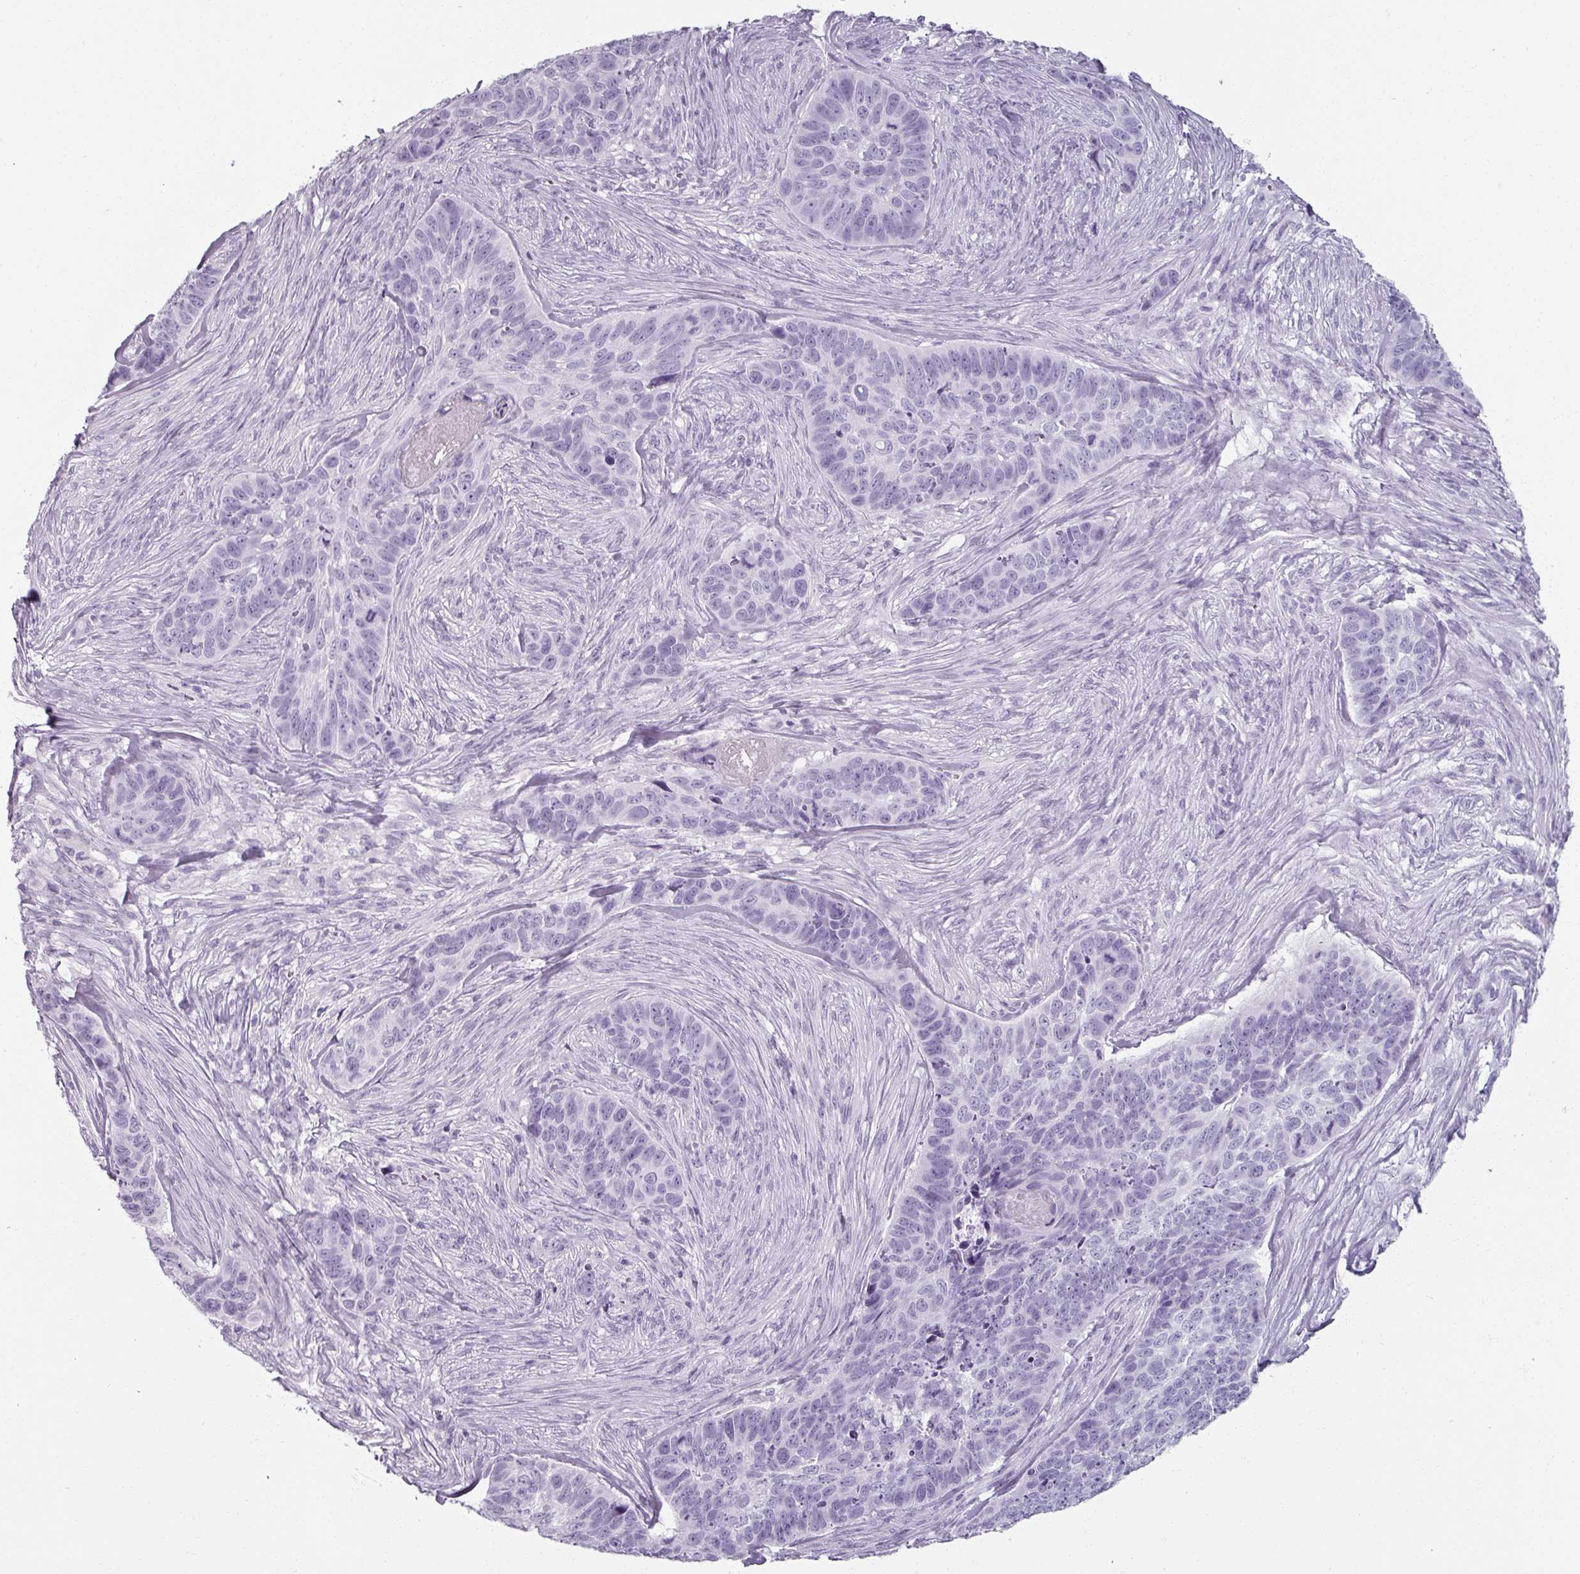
{"staining": {"intensity": "negative", "quantity": "none", "location": "none"}, "tissue": "skin cancer", "cell_type": "Tumor cells", "image_type": "cancer", "snomed": [{"axis": "morphology", "description": "Basal cell carcinoma"}, {"axis": "topography", "description": "Skin"}], "caption": "Protein analysis of skin basal cell carcinoma exhibits no significant positivity in tumor cells.", "gene": "REG3G", "patient": {"sex": "female", "age": 82}}